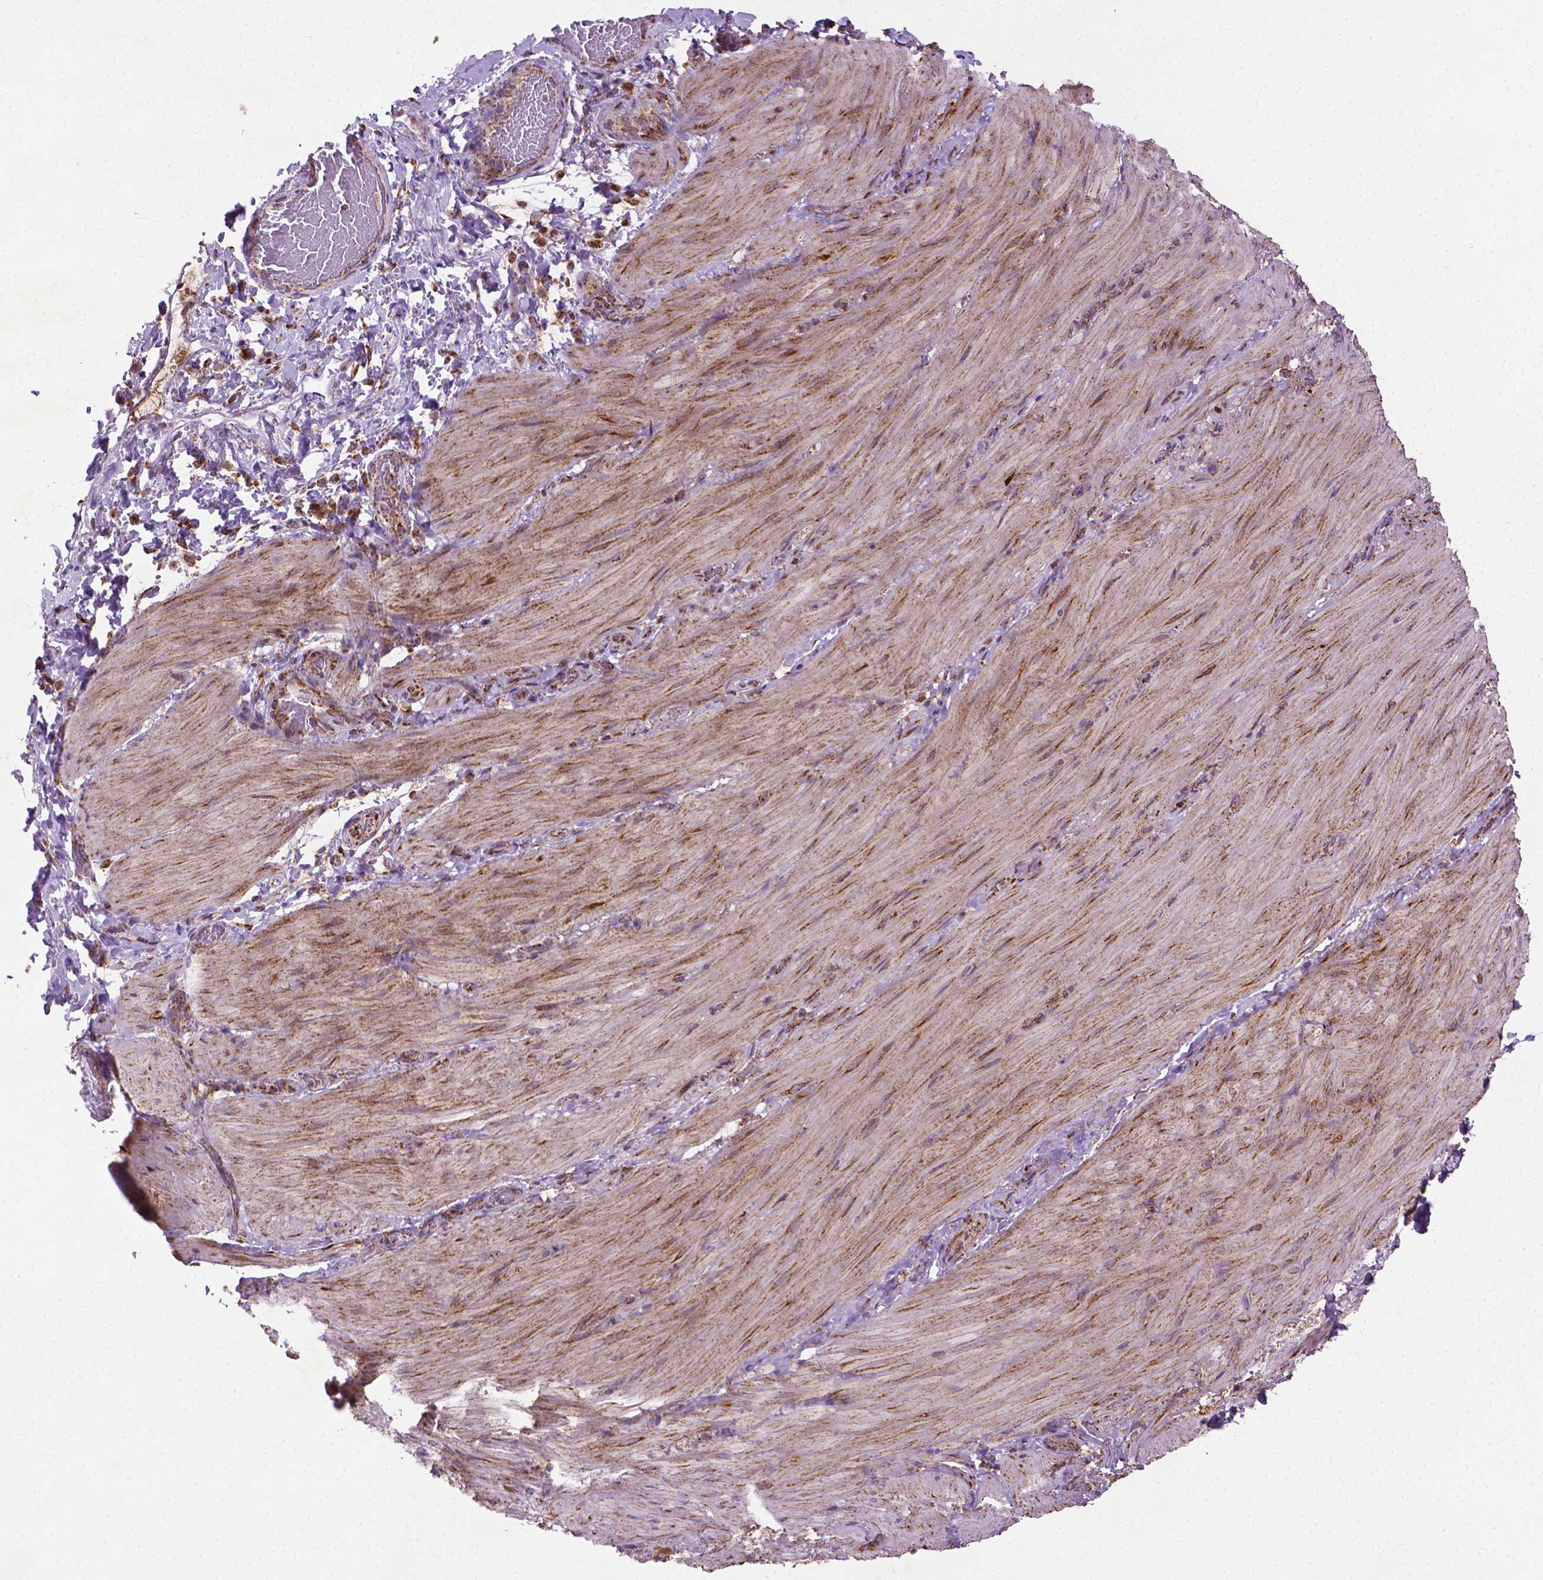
{"staining": {"intensity": "strong", "quantity": ">75%", "location": "cytoplasmic/membranous"}, "tissue": "smooth muscle", "cell_type": "Smooth muscle cells", "image_type": "normal", "snomed": [{"axis": "morphology", "description": "Normal tissue, NOS"}, {"axis": "topography", "description": "Smooth muscle"}, {"axis": "topography", "description": "Colon"}], "caption": "Immunohistochemistry (DAB (3,3'-diaminobenzidine)) staining of unremarkable human smooth muscle shows strong cytoplasmic/membranous protein expression in approximately >75% of smooth muscle cells.", "gene": "ILVBL", "patient": {"sex": "male", "age": 73}}